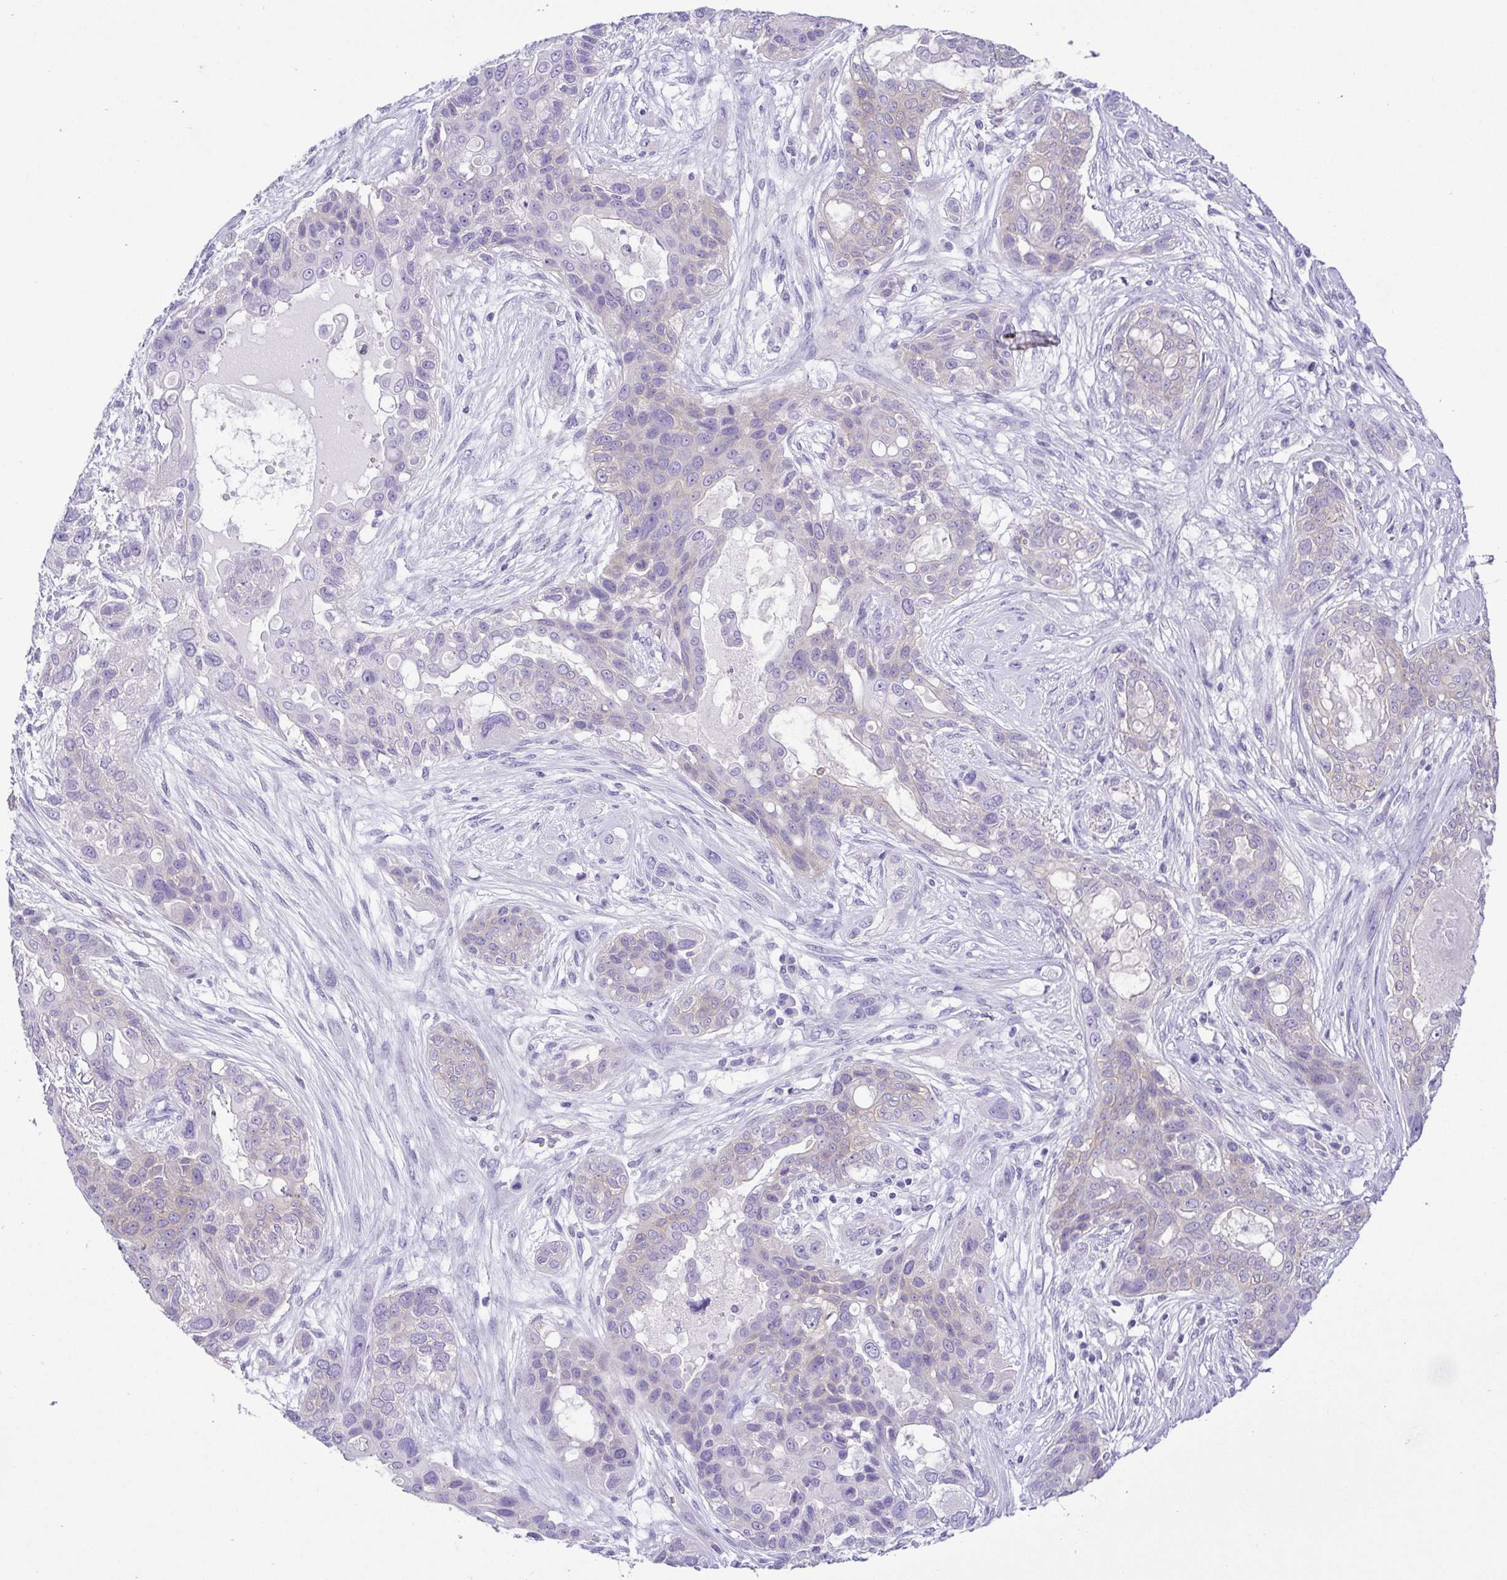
{"staining": {"intensity": "negative", "quantity": "none", "location": "none"}, "tissue": "lung cancer", "cell_type": "Tumor cells", "image_type": "cancer", "snomed": [{"axis": "morphology", "description": "Squamous cell carcinoma, NOS"}, {"axis": "topography", "description": "Lung"}], "caption": "Lung cancer (squamous cell carcinoma) was stained to show a protein in brown. There is no significant positivity in tumor cells.", "gene": "EPB42", "patient": {"sex": "female", "age": 70}}